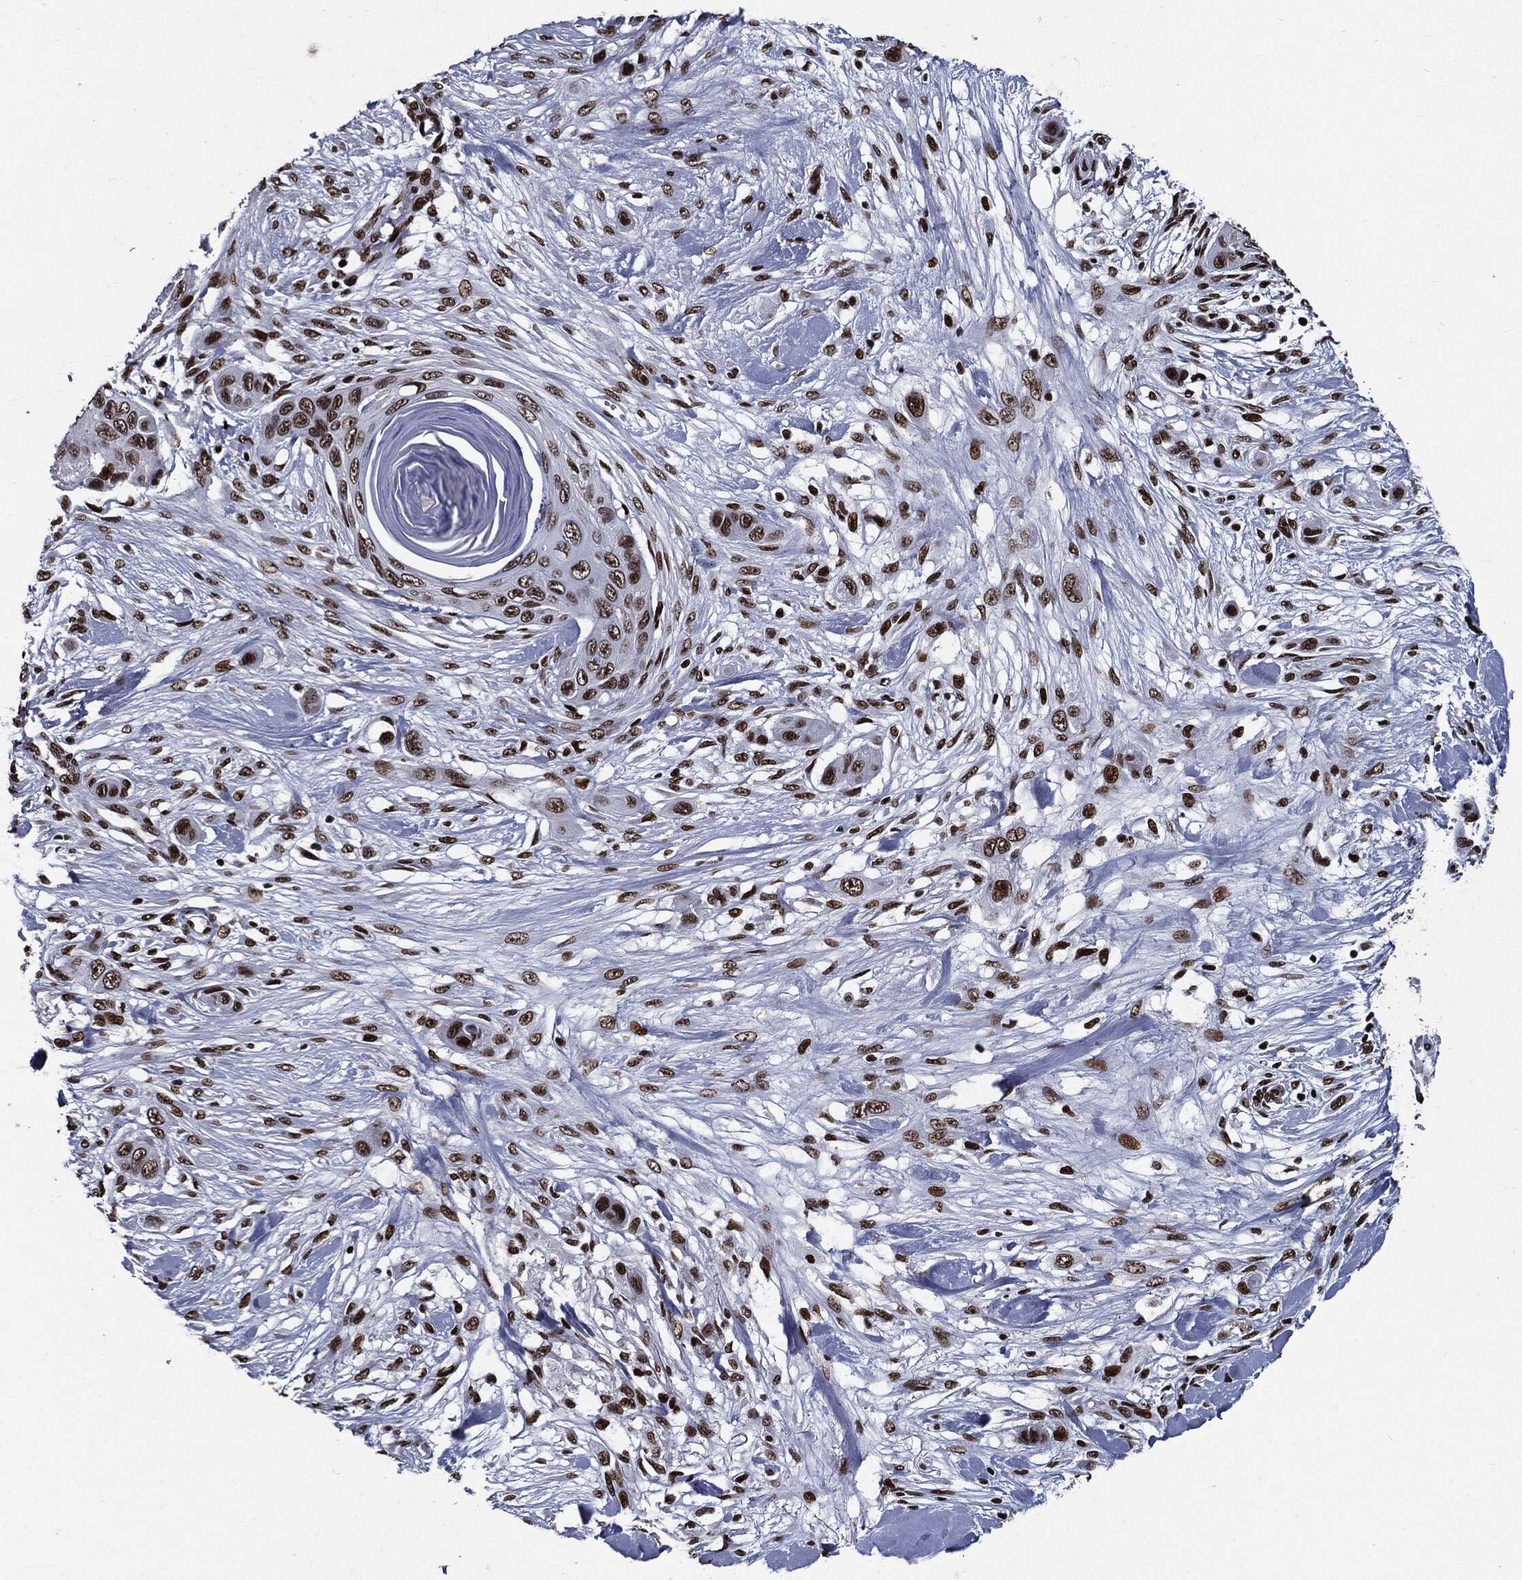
{"staining": {"intensity": "moderate", "quantity": ">75%", "location": "nuclear"}, "tissue": "skin cancer", "cell_type": "Tumor cells", "image_type": "cancer", "snomed": [{"axis": "morphology", "description": "Squamous cell carcinoma, NOS"}, {"axis": "topography", "description": "Skin"}], "caption": "The immunohistochemical stain highlights moderate nuclear positivity in tumor cells of squamous cell carcinoma (skin) tissue.", "gene": "ZFP91", "patient": {"sex": "male", "age": 79}}